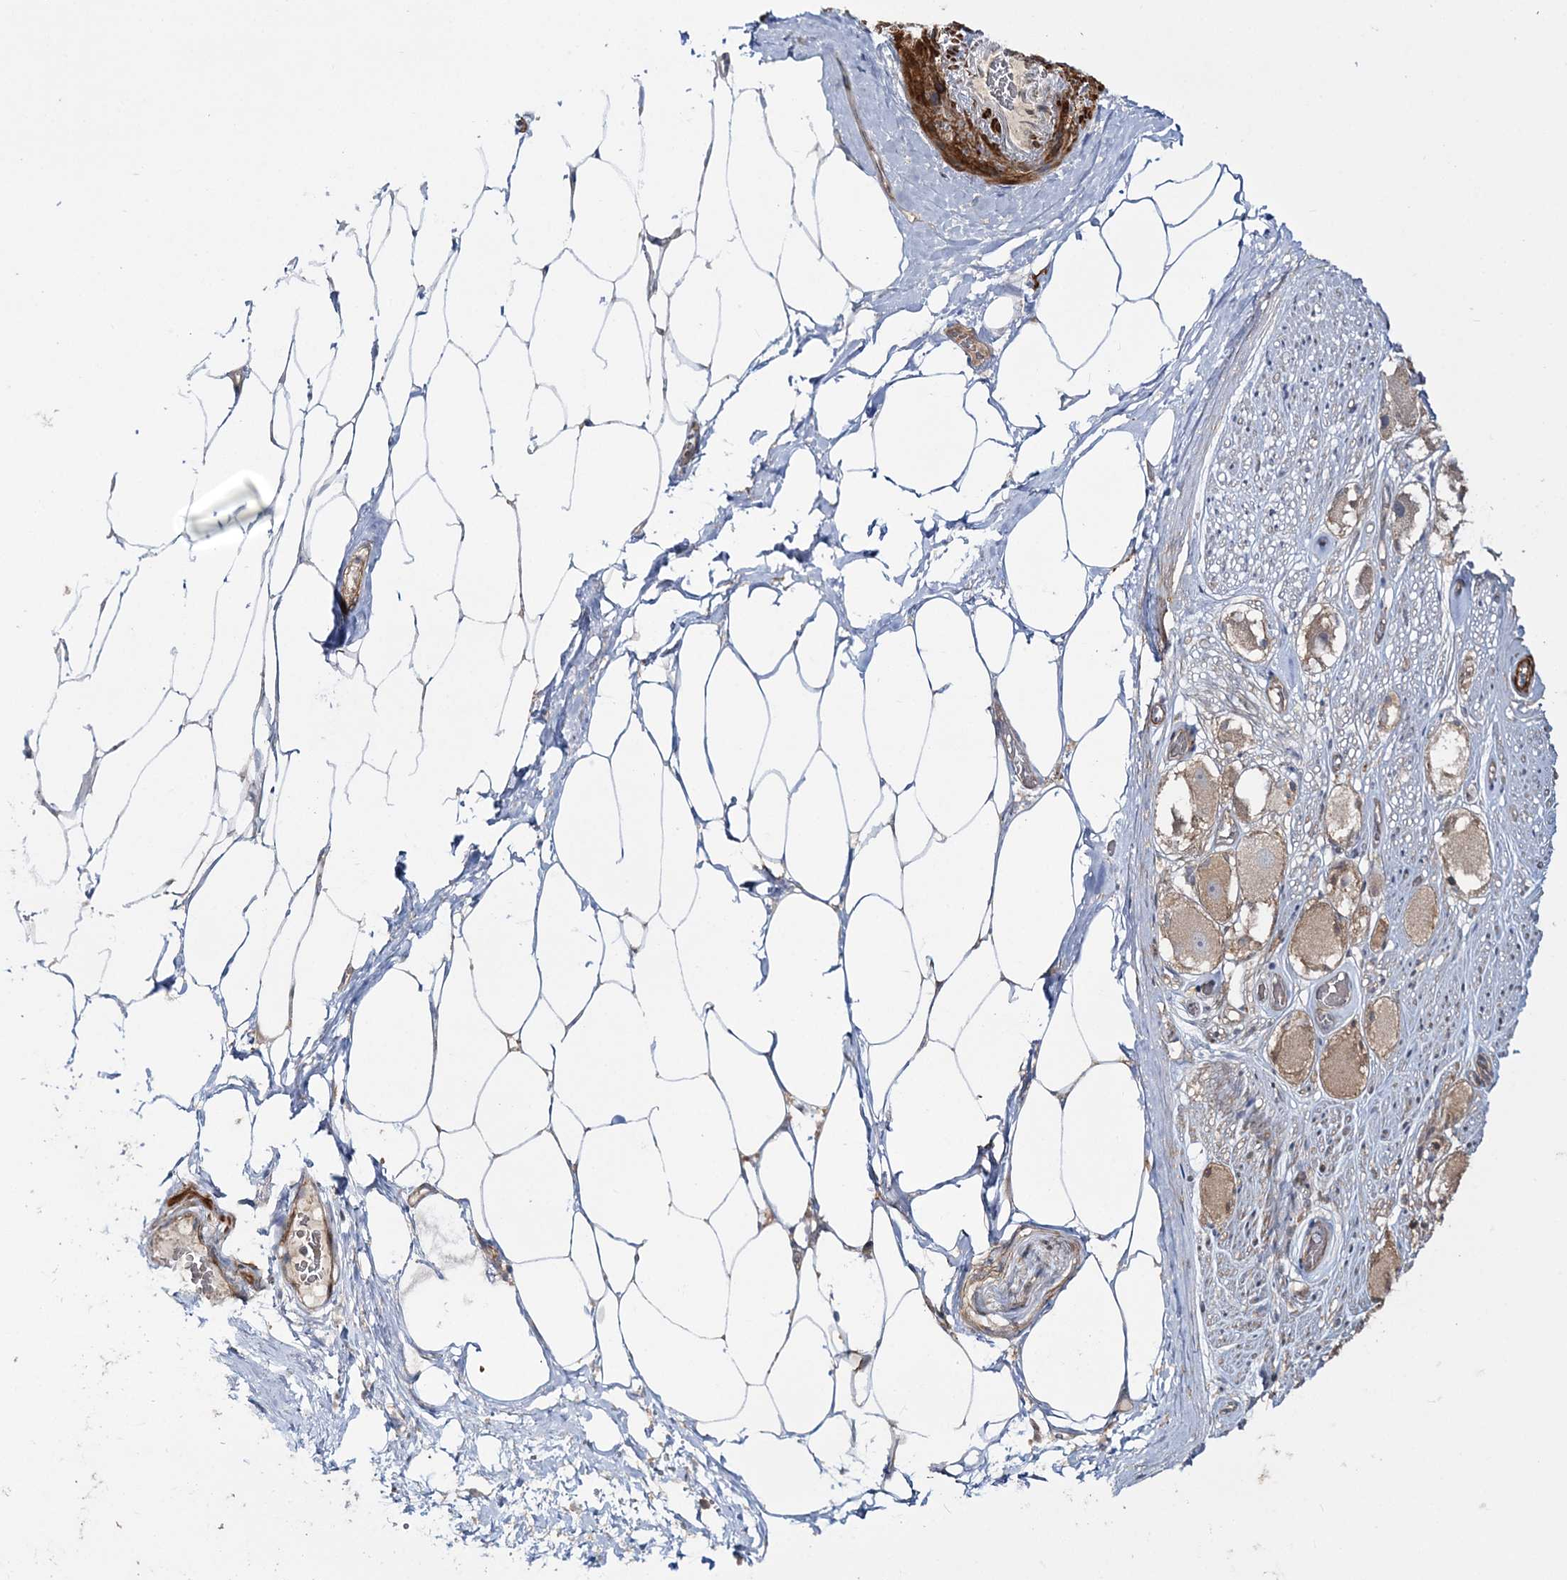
{"staining": {"intensity": "negative", "quantity": "none", "location": "none"}, "tissue": "adipose tissue", "cell_type": "Adipocytes", "image_type": "normal", "snomed": [{"axis": "morphology", "description": "Normal tissue, NOS"}, {"axis": "morphology", "description": "Adenocarcinoma, Low grade"}, {"axis": "topography", "description": "Prostate"}, {"axis": "topography", "description": "Peripheral nerve tissue"}], "caption": "The photomicrograph displays no significant expression in adipocytes of adipose tissue. (DAB (3,3'-diaminobenzidine) immunohistochemistry (IHC) with hematoxylin counter stain).", "gene": "MOCS2", "patient": {"sex": "male", "age": 63}}